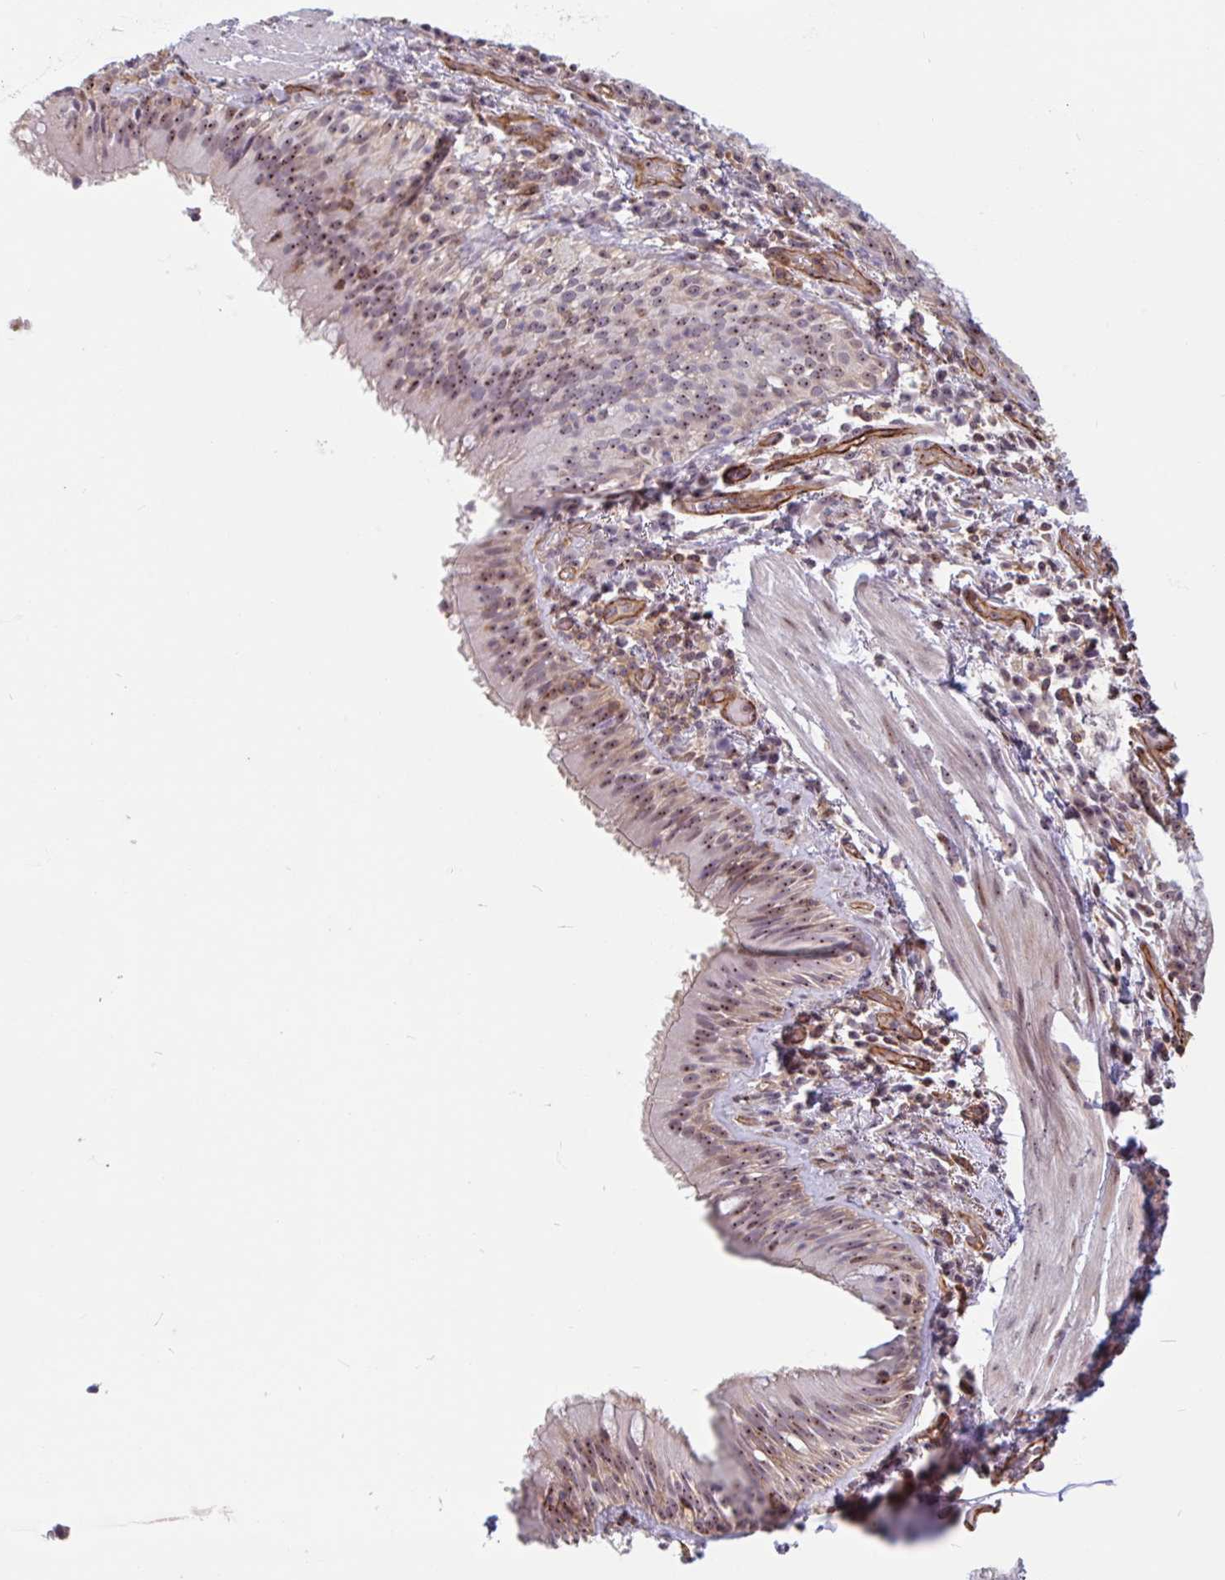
{"staining": {"intensity": "moderate", "quantity": ">75%", "location": "cytoplasmic/membranous,nuclear"}, "tissue": "bronchus", "cell_type": "Respiratory epithelial cells", "image_type": "normal", "snomed": [{"axis": "morphology", "description": "Normal tissue, NOS"}, {"axis": "topography", "description": "Cartilage tissue"}, {"axis": "topography", "description": "Bronchus"}], "caption": "Immunohistochemical staining of unremarkable bronchus exhibits moderate cytoplasmic/membranous,nuclear protein expression in about >75% of respiratory epithelial cells.", "gene": "ZNF689", "patient": {"sex": "male", "age": 56}}